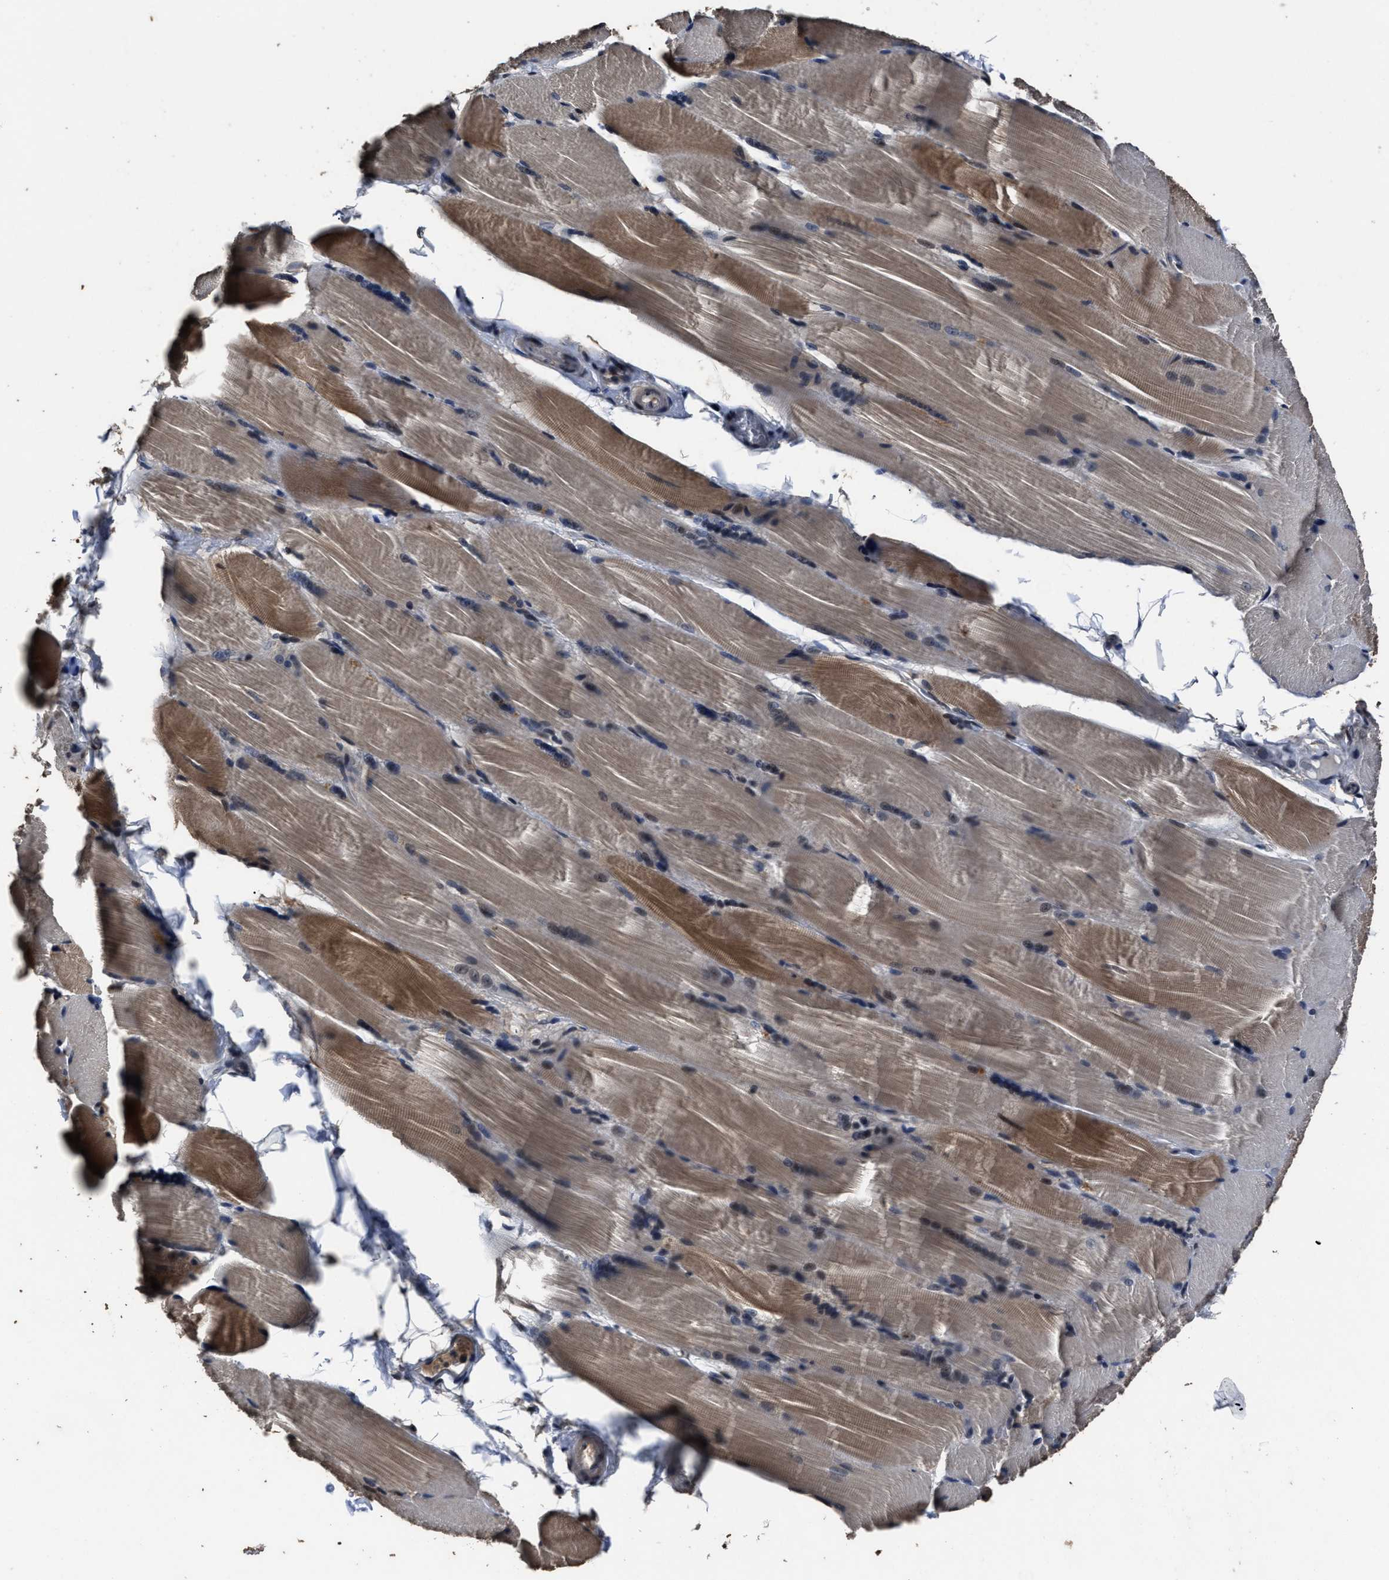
{"staining": {"intensity": "moderate", "quantity": ">75%", "location": "cytoplasmic/membranous"}, "tissue": "skeletal muscle", "cell_type": "Myocytes", "image_type": "normal", "snomed": [{"axis": "morphology", "description": "Normal tissue, NOS"}, {"axis": "topography", "description": "Skin"}, {"axis": "topography", "description": "Skeletal muscle"}], "caption": "The image demonstrates staining of benign skeletal muscle, revealing moderate cytoplasmic/membranous protein staining (brown color) within myocytes.", "gene": "RSBN1L", "patient": {"sex": "male", "age": 83}}